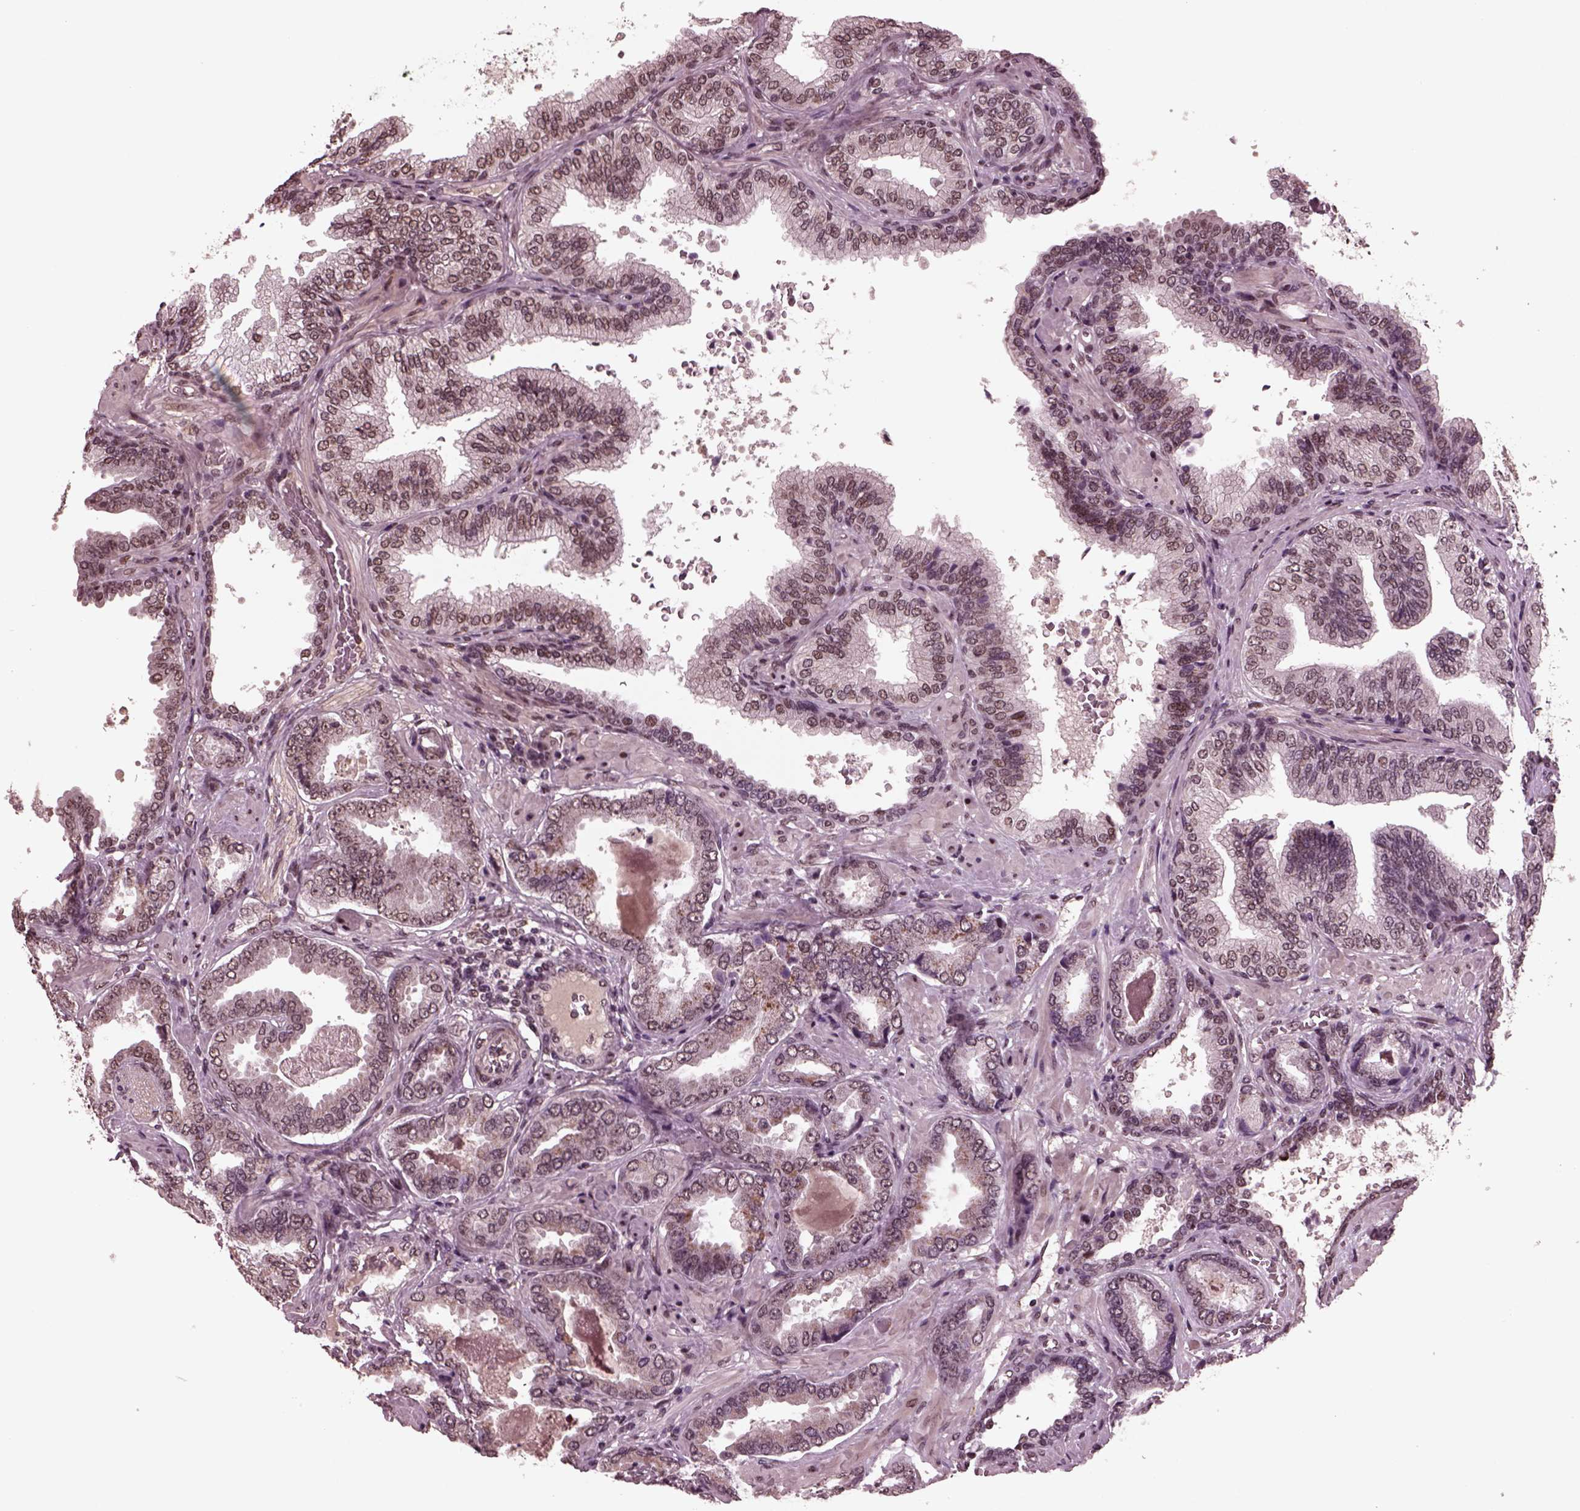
{"staining": {"intensity": "moderate", "quantity": "25%-75%", "location": "nuclear"}, "tissue": "prostate cancer", "cell_type": "Tumor cells", "image_type": "cancer", "snomed": [{"axis": "morphology", "description": "Adenocarcinoma, NOS"}, {"axis": "topography", "description": "Prostate"}], "caption": "Prostate cancer stained with a brown dye shows moderate nuclear positive expression in approximately 25%-75% of tumor cells.", "gene": "NAP1L5", "patient": {"sex": "male", "age": 64}}